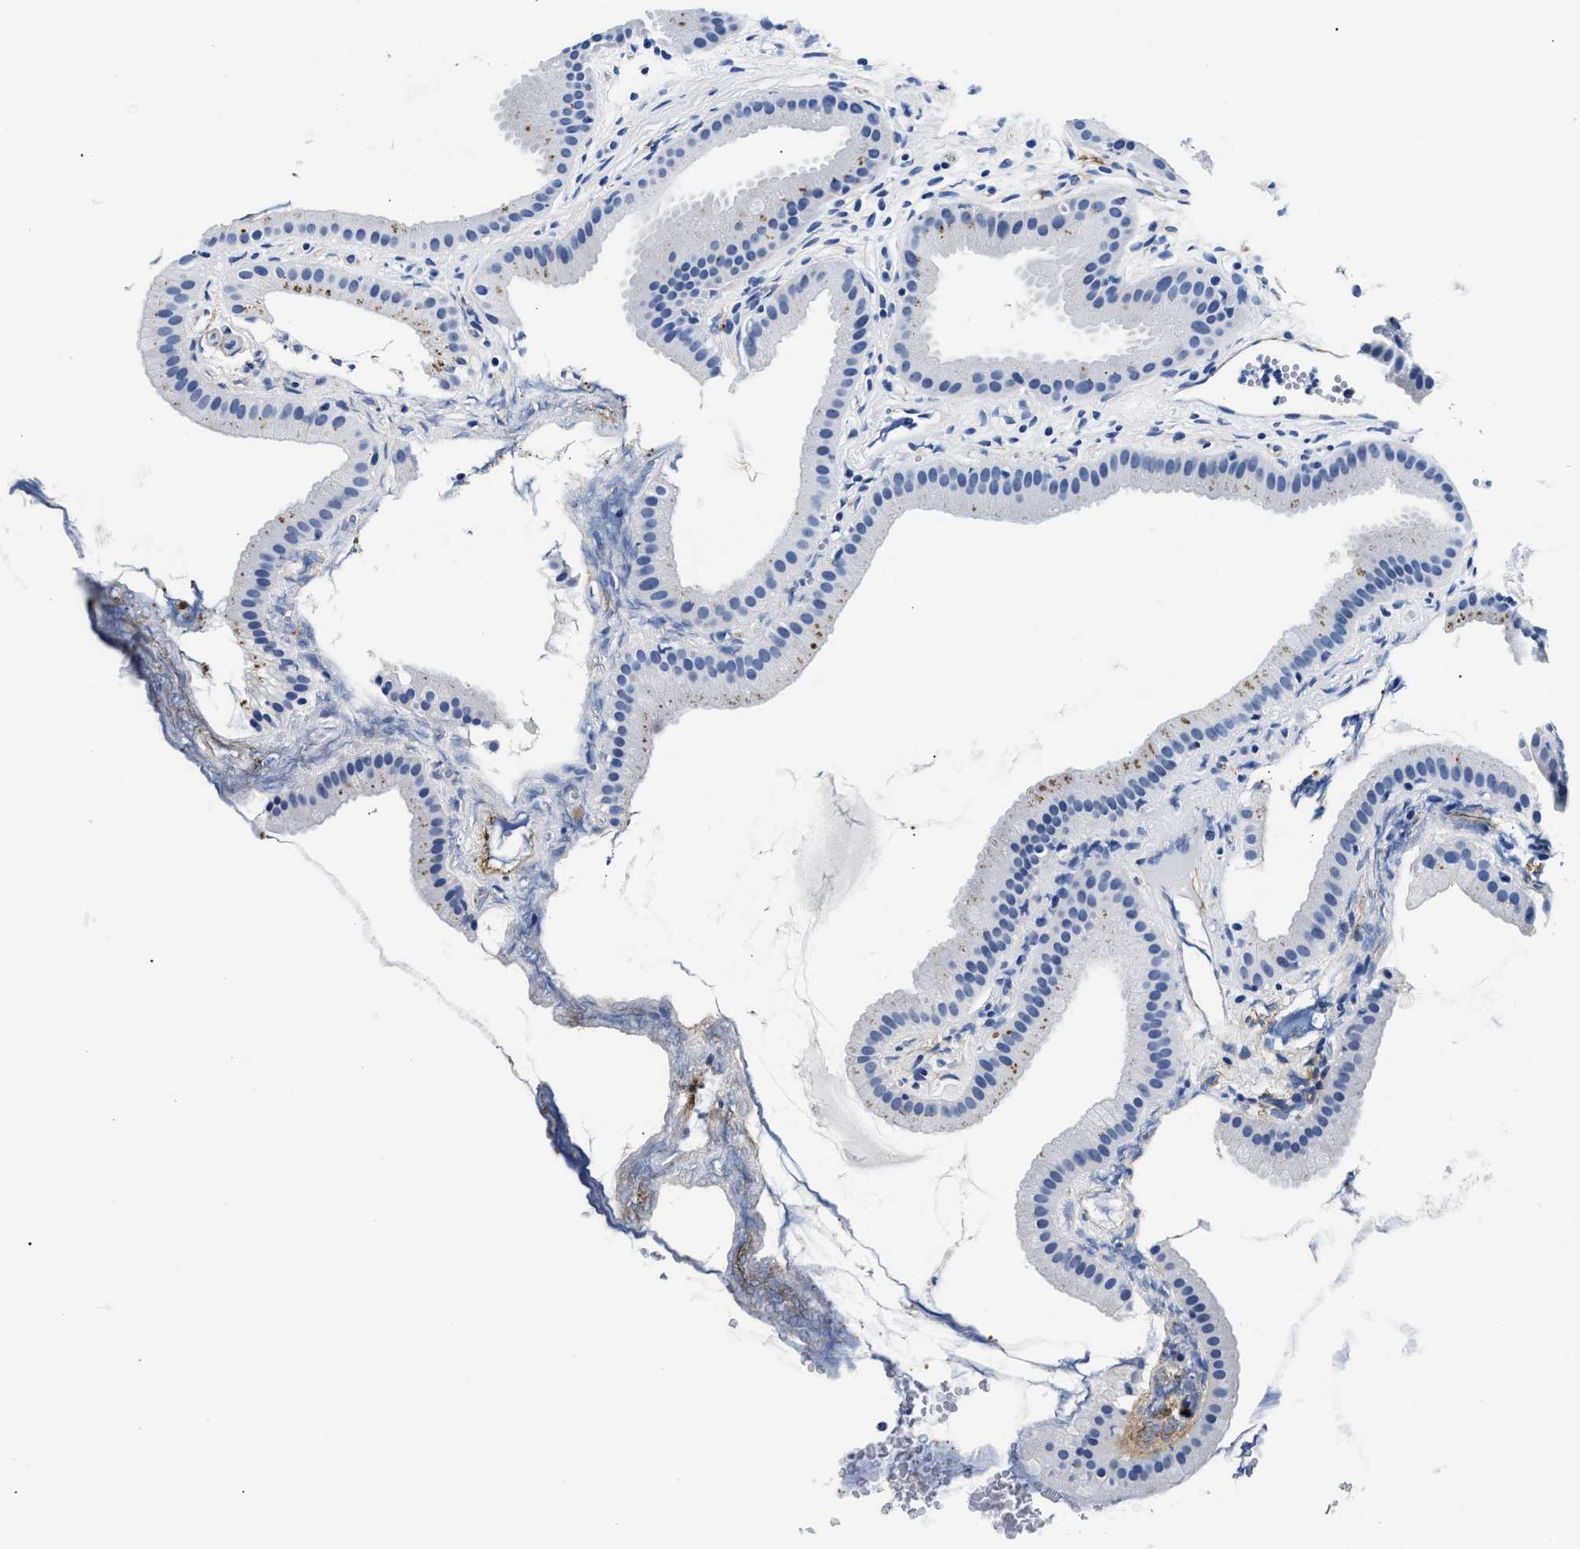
{"staining": {"intensity": "weak", "quantity": "<25%", "location": "cytoplasmic/membranous"}, "tissue": "gallbladder", "cell_type": "Glandular cells", "image_type": "normal", "snomed": [{"axis": "morphology", "description": "Normal tissue, NOS"}, {"axis": "topography", "description": "Gallbladder"}], "caption": "Image shows no protein expression in glandular cells of benign gallbladder.", "gene": "TNR", "patient": {"sex": "female", "age": 64}}